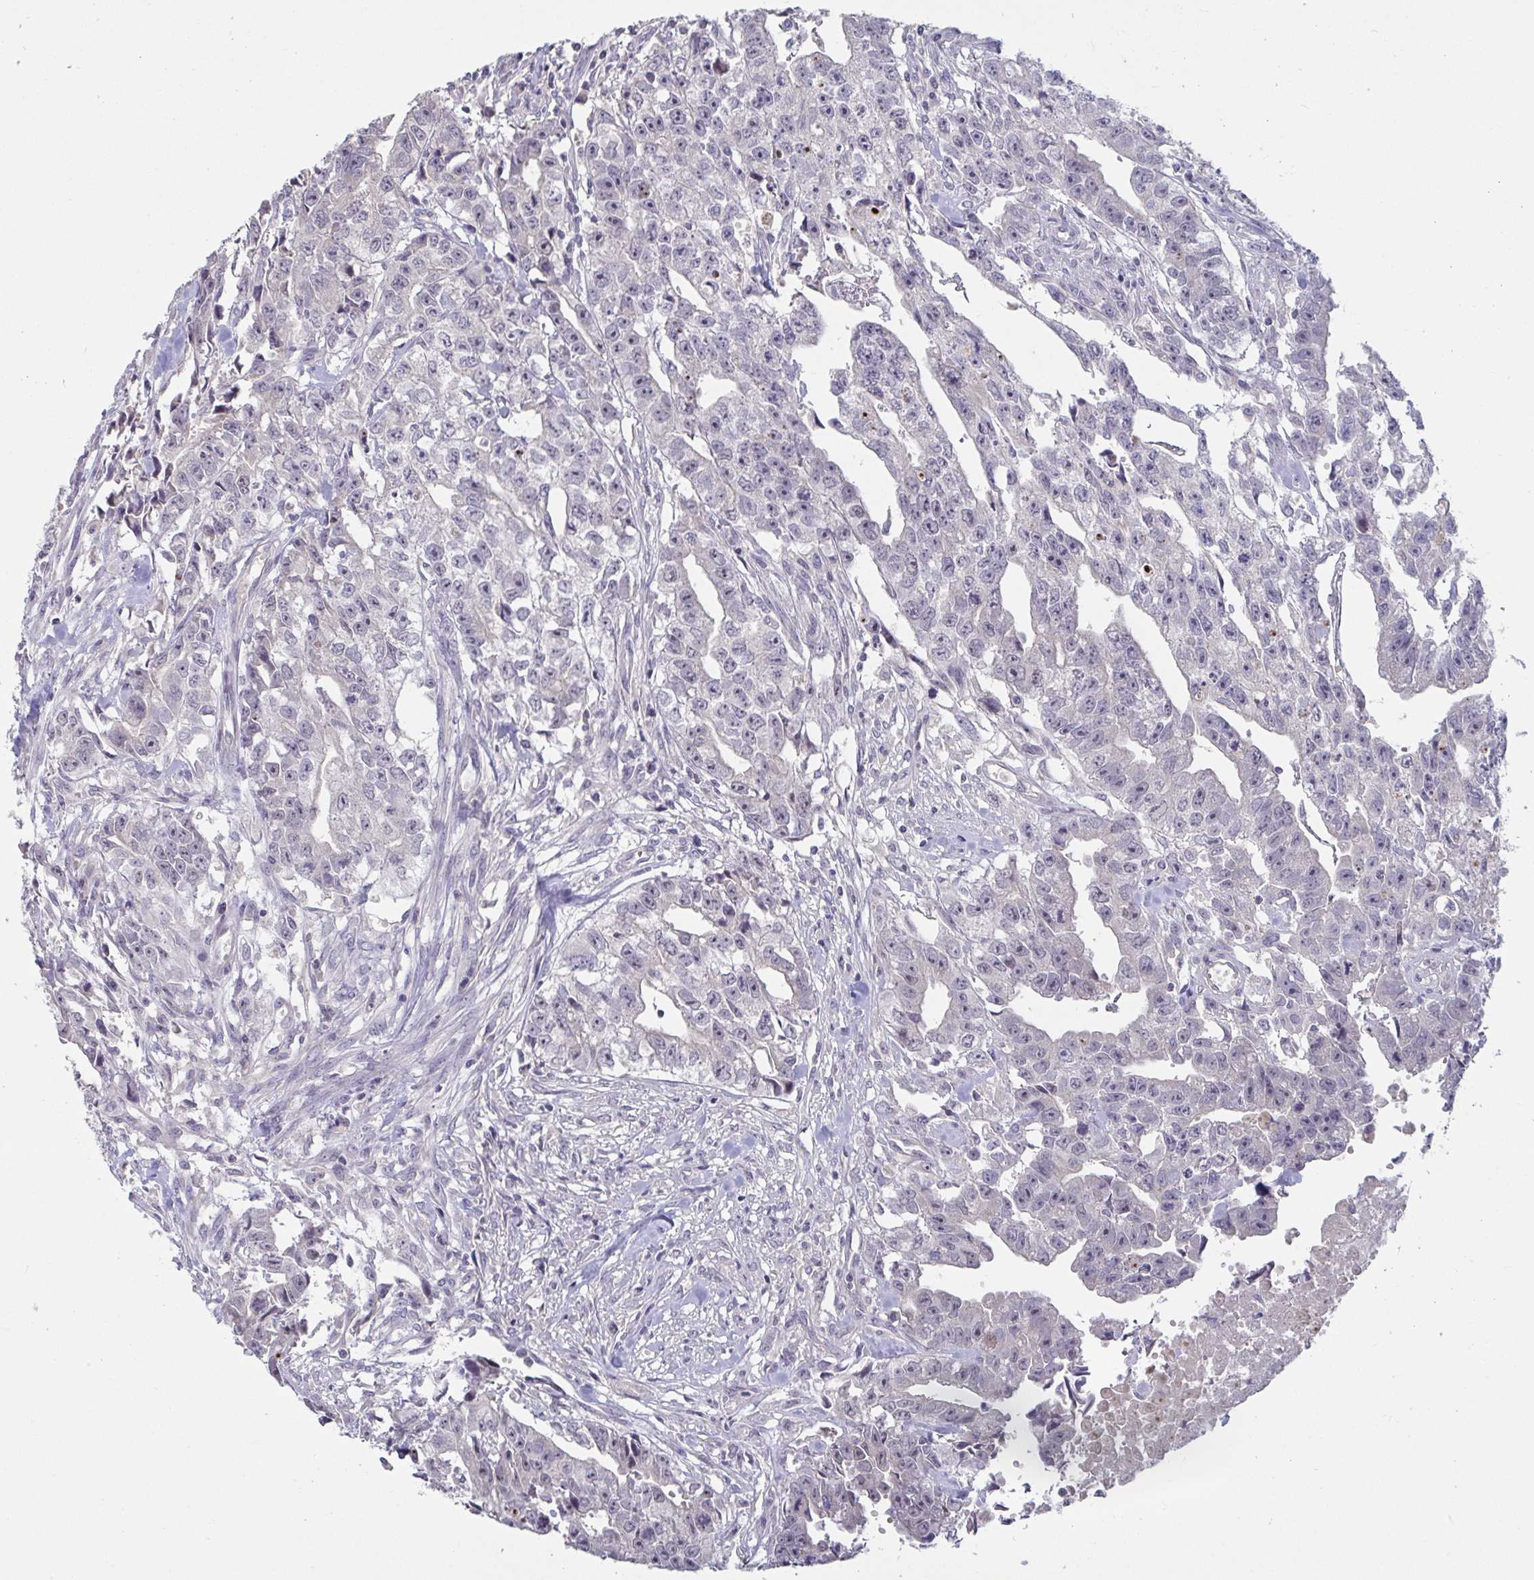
{"staining": {"intensity": "weak", "quantity": "<25%", "location": "nuclear"}, "tissue": "testis cancer", "cell_type": "Tumor cells", "image_type": "cancer", "snomed": [{"axis": "morphology", "description": "Carcinoma, Embryonal, NOS"}, {"axis": "morphology", "description": "Teratoma, malignant, NOS"}, {"axis": "topography", "description": "Testis"}], "caption": "The immunohistochemistry (IHC) micrograph has no significant expression in tumor cells of testis cancer (malignant teratoma) tissue.", "gene": "MYC", "patient": {"sex": "male", "age": 24}}